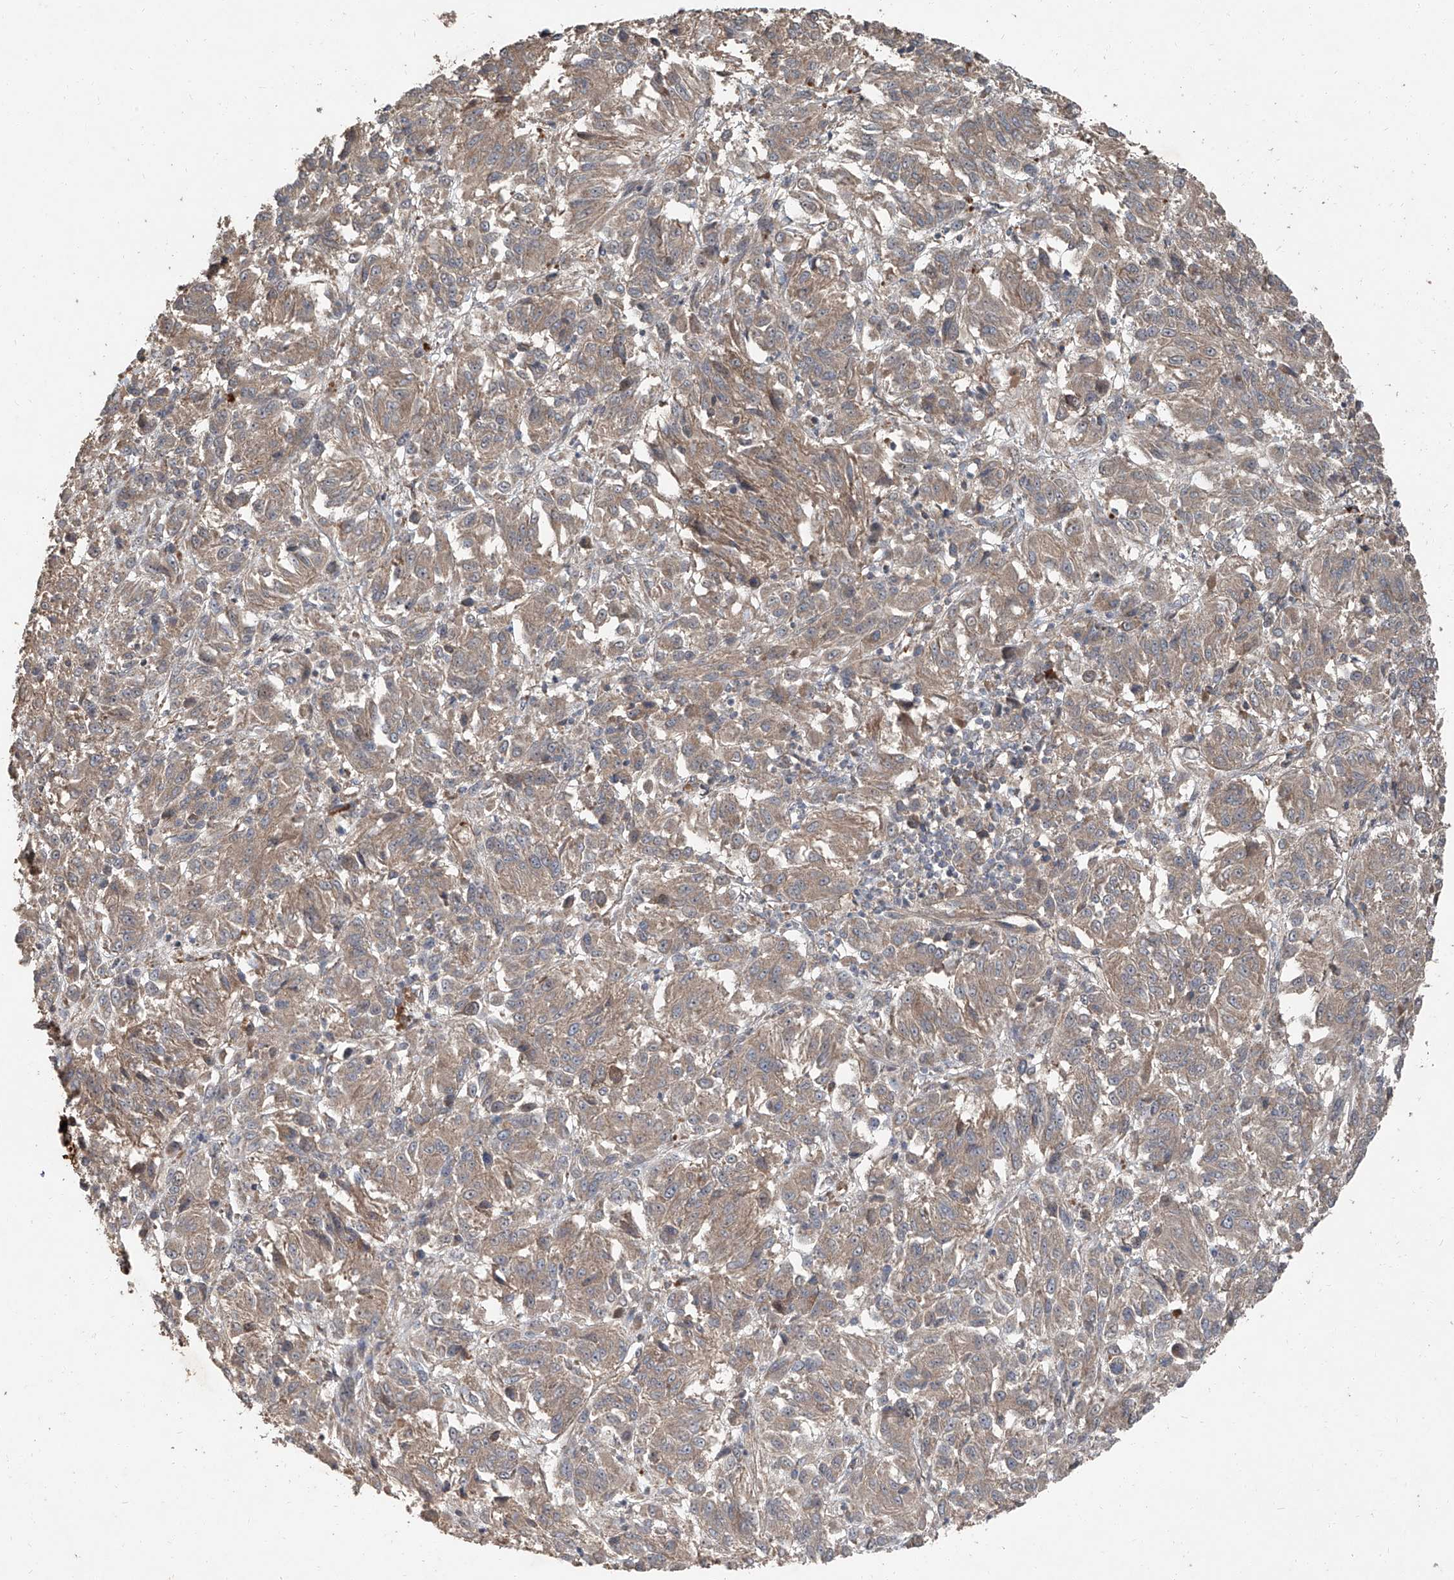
{"staining": {"intensity": "weak", "quantity": ">75%", "location": "cytoplasmic/membranous"}, "tissue": "melanoma", "cell_type": "Tumor cells", "image_type": "cancer", "snomed": [{"axis": "morphology", "description": "Malignant melanoma, Metastatic site"}, {"axis": "topography", "description": "Lung"}], "caption": "Immunohistochemical staining of melanoma reveals low levels of weak cytoplasmic/membranous expression in about >75% of tumor cells. (Brightfield microscopy of DAB IHC at high magnification).", "gene": "CCN1", "patient": {"sex": "male", "age": 64}}